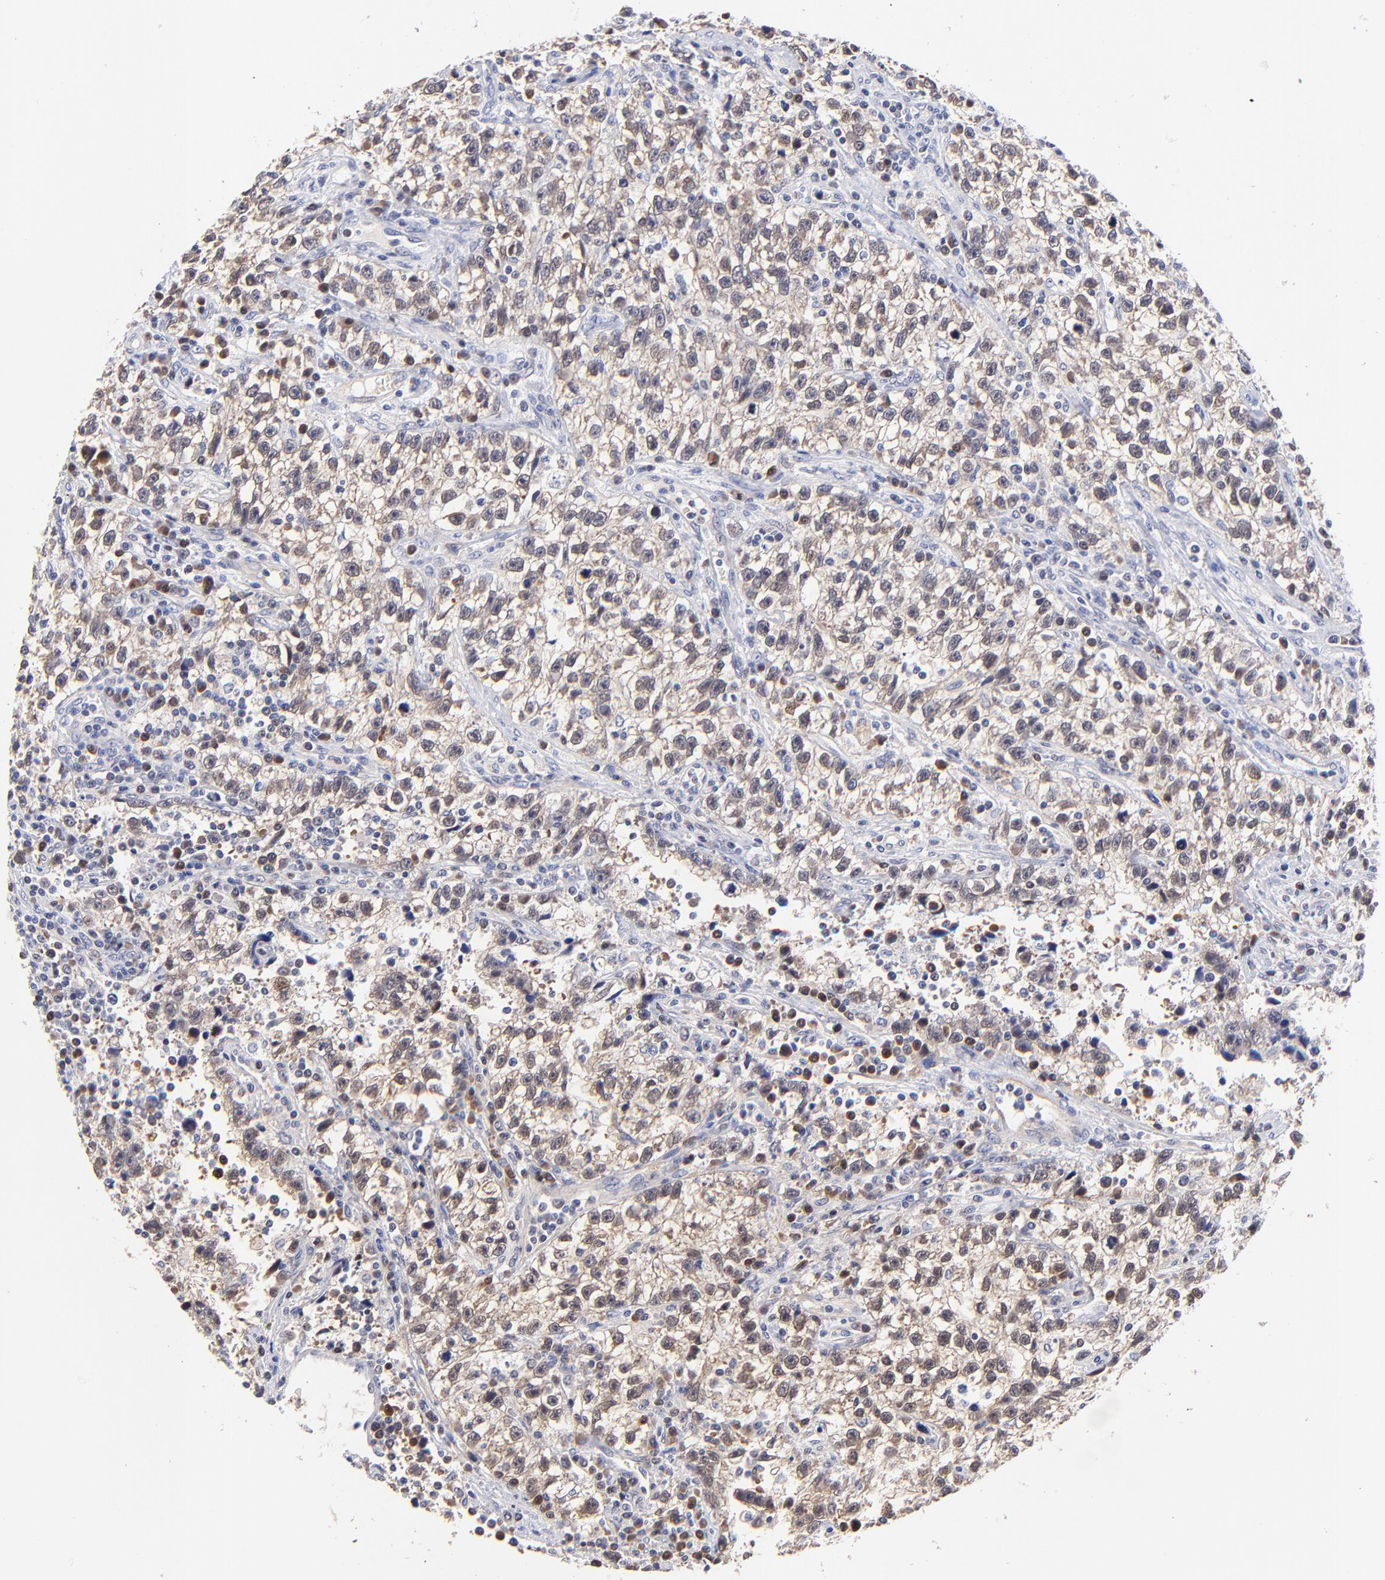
{"staining": {"intensity": "moderate", "quantity": ">75%", "location": "cytoplasmic/membranous"}, "tissue": "testis cancer", "cell_type": "Tumor cells", "image_type": "cancer", "snomed": [{"axis": "morphology", "description": "Seminoma, NOS"}, {"axis": "topography", "description": "Testis"}], "caption": "Human testis cancer (seminoma) stained for a protein (brown) displays moderate cytoplasmic/membranous positive expression in approximately >75% of tumor cells.", "gene": "ZNF155", "patient": {"sex": "male", "age": 38}}